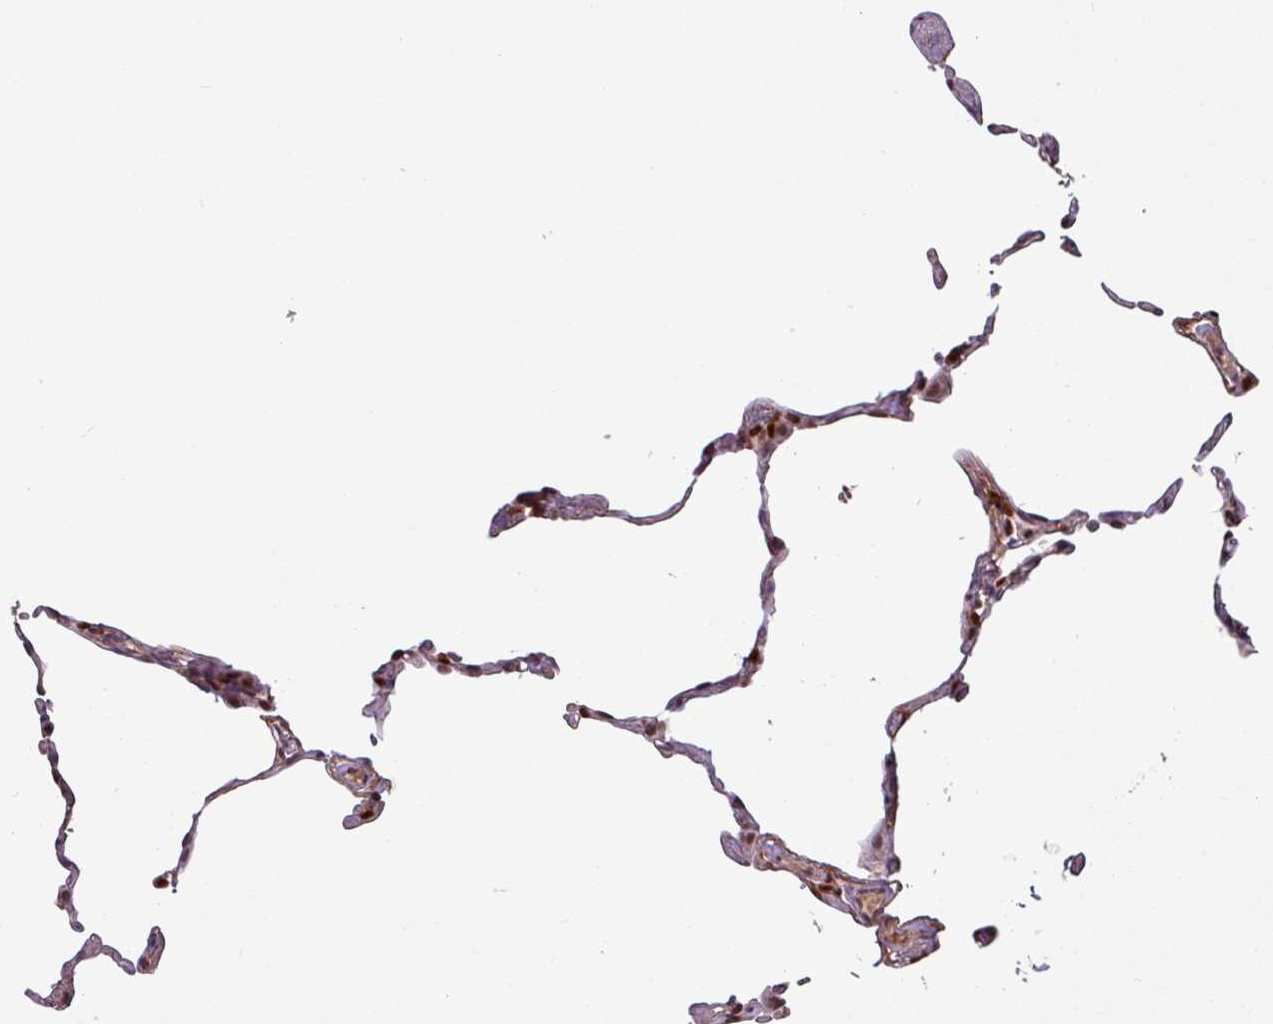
{"staining": {"intensity": "moderate", "quantity": "25%-75%", "location": "nuclear"}, "tissue": "lung", "cell_type": "Alveolar cells", "image_type": "normal", "snomed": [{"axis": "morphology", "description": "Normal tissue, NOS"}, {"axis": "topography", "description": "Lung"}], "caption": "About 25%-75% of alveolar cells in normal human lung display moderate nuclear protein staining as visualized by brown immunohistochemical staining.", "gene": "IRF2BPL", "patient": {"sex": "female", "age": 57}}